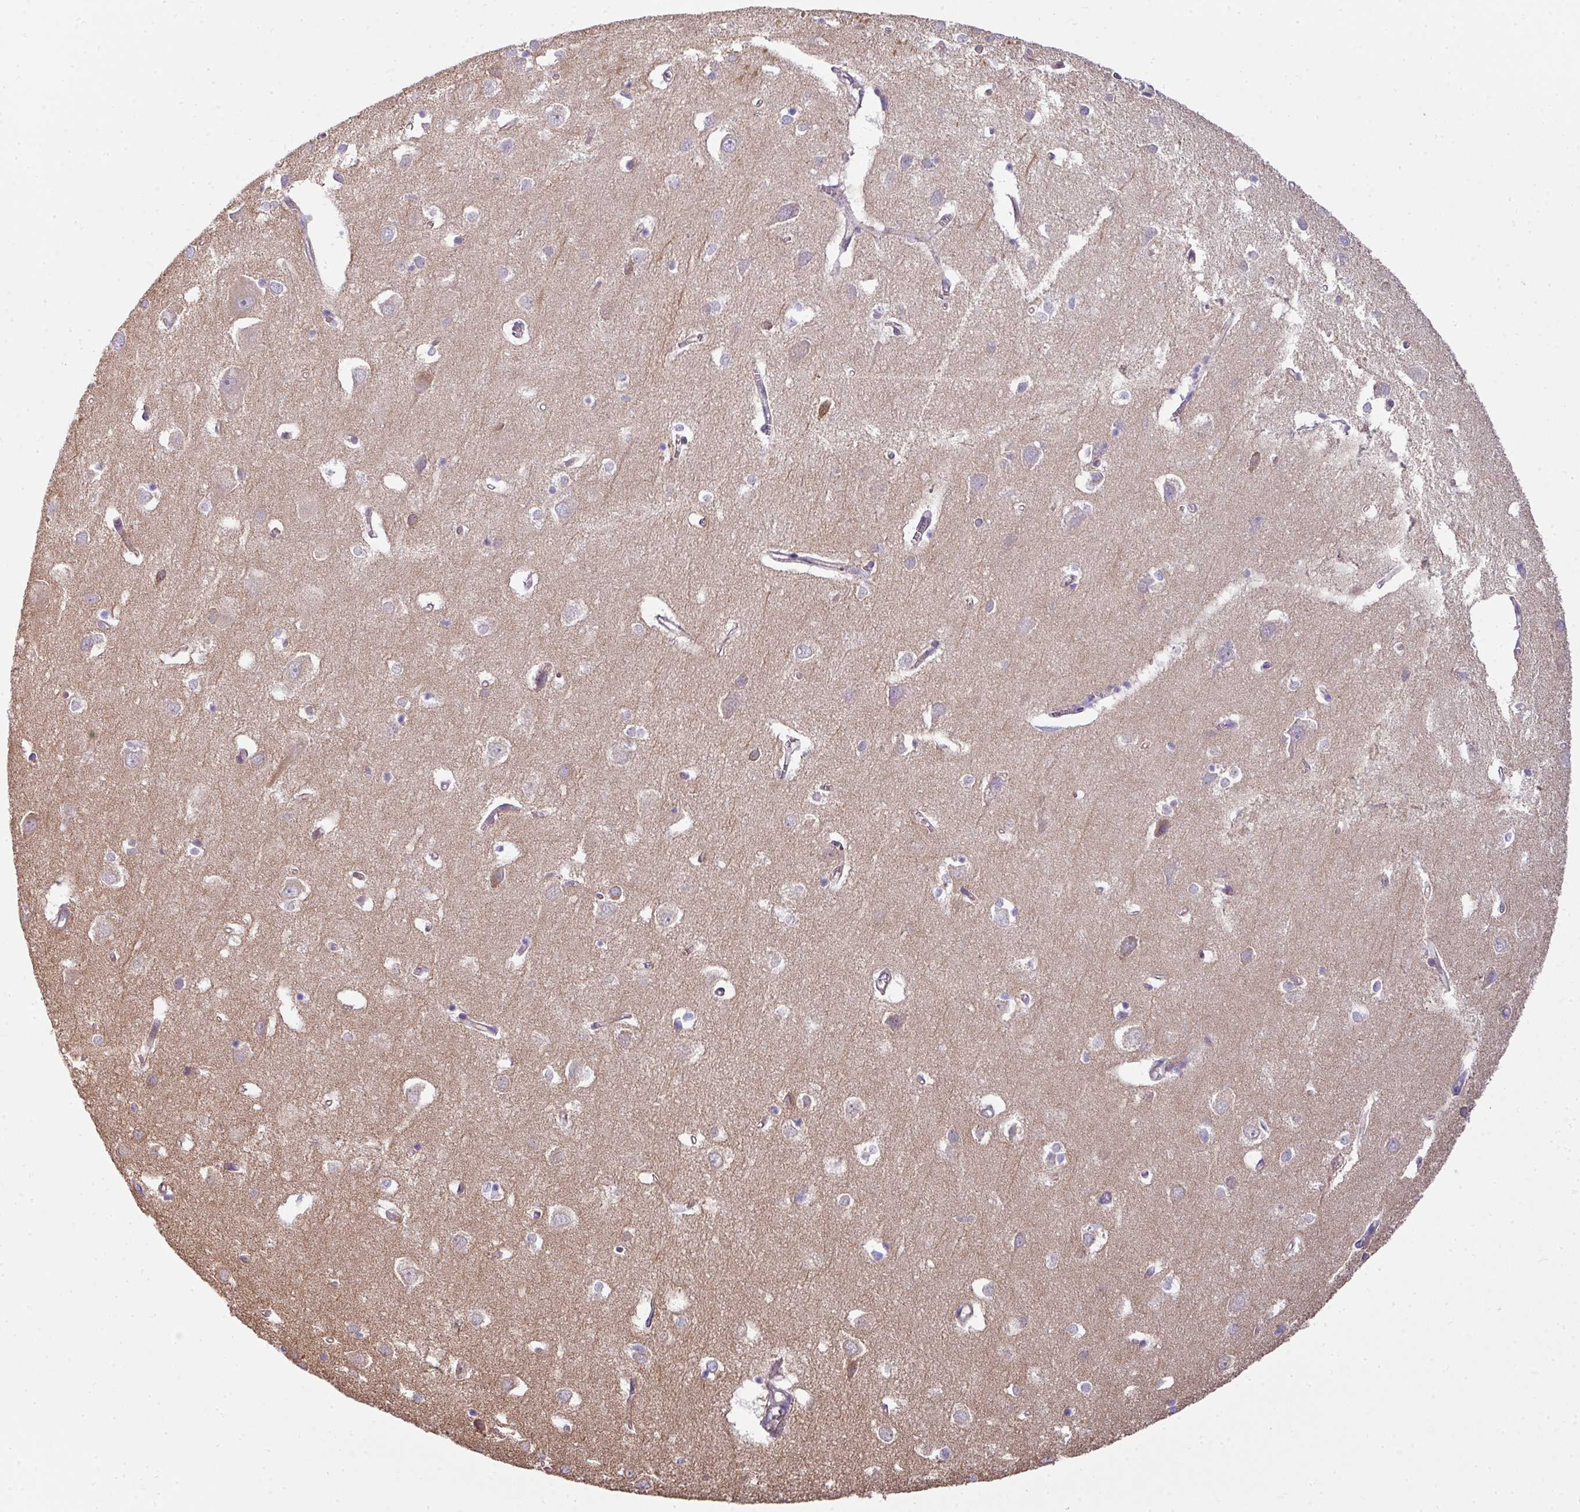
{"staining": {"intensity": "negative", "quantity": "none", "location": "none"}, "tissue": "cerebral cortex", "cell_type": "Endothelial cells", "image_type": "normal", "snomed": [{"axis": "morphology", "description": "Normal tissue, NOS"}, {"axis": "topography", "description": "Cerebral cortex"}], "caption": "Immunohistochemistry (IHC) of benign human cerebral cortex reveals no expression in endothelial cells. (IHC, brightfield microscopy, high magnification).", "gene": "PALS2", "patient": {"sex": "male", "age": 70}}